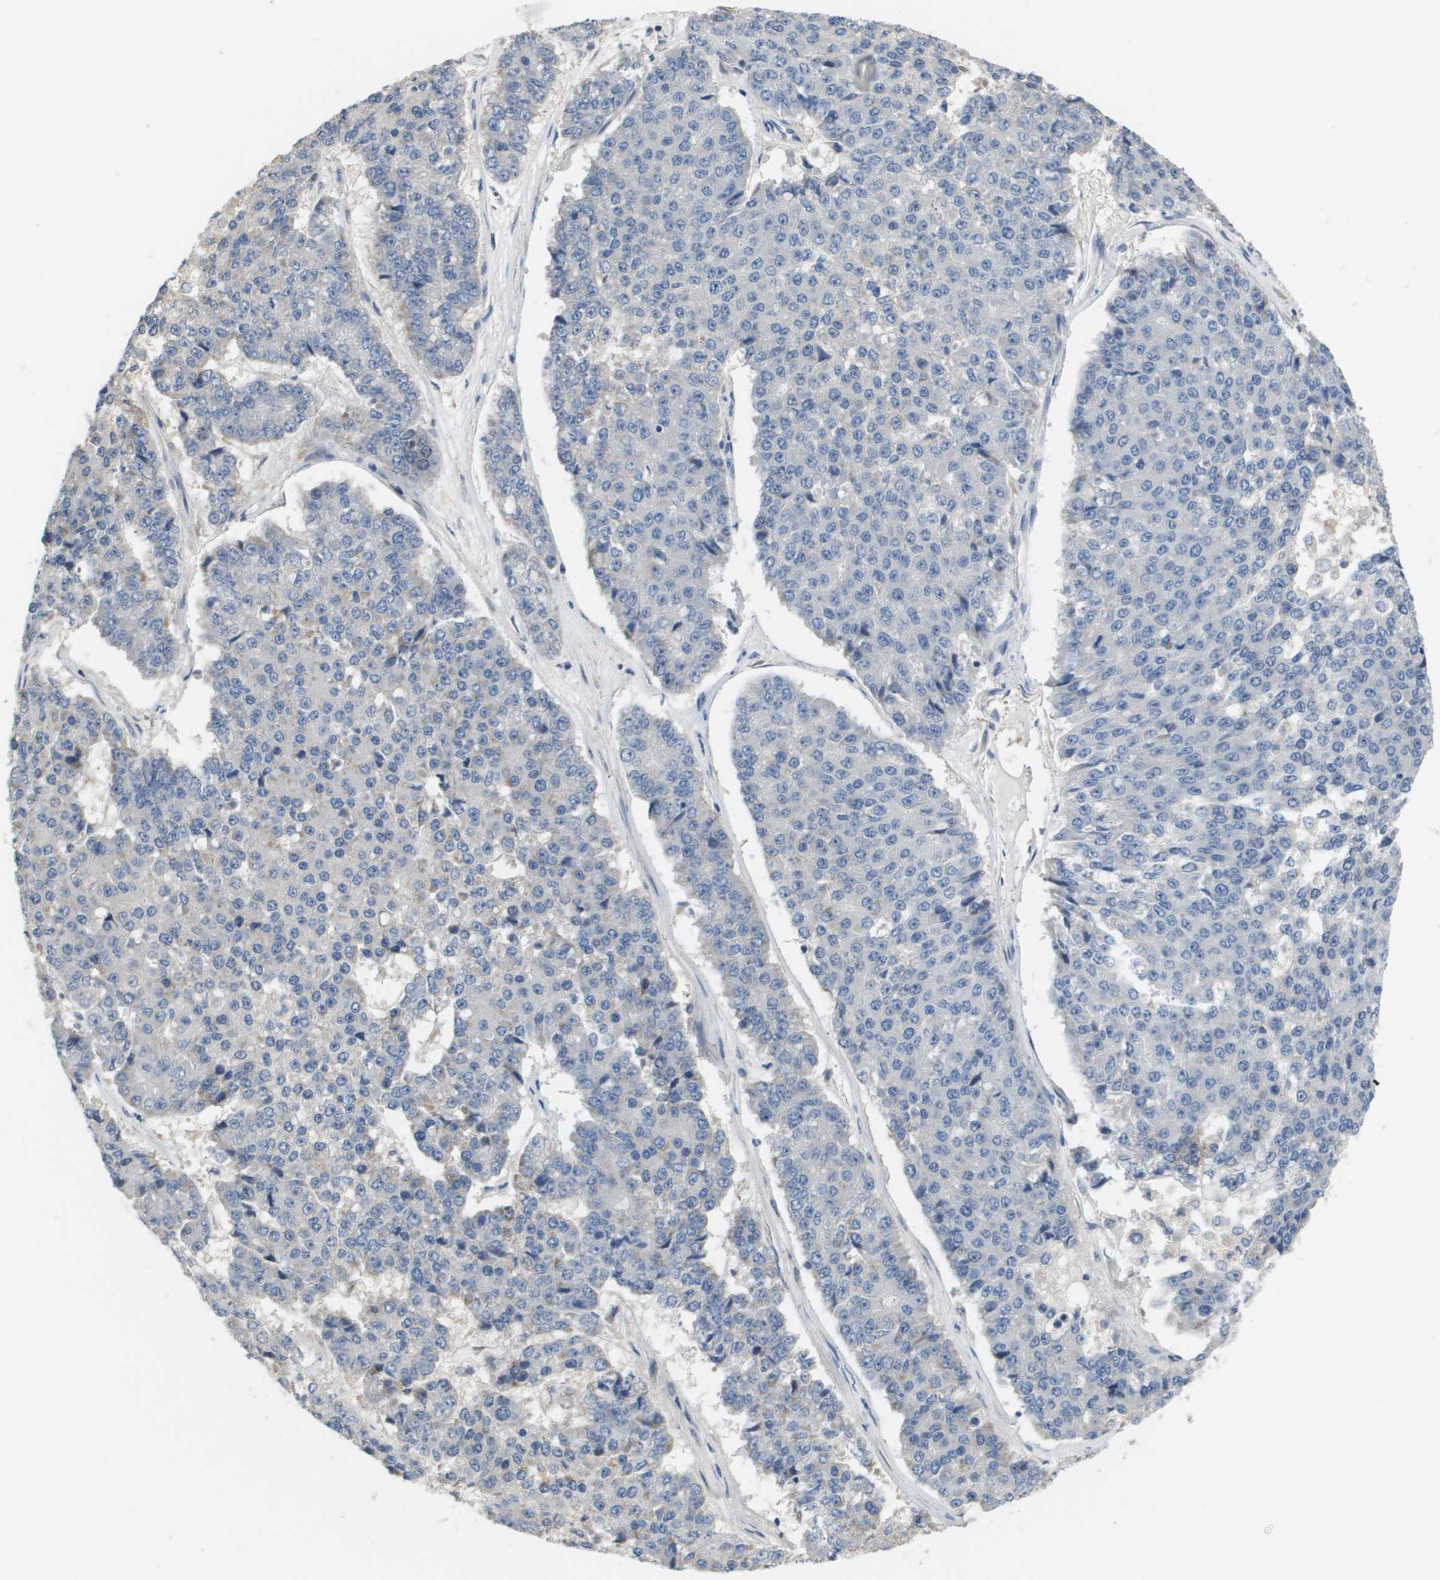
{"staining": {"intensity": "negative", "quantity": "none", "location": "none"}, "tissue": "pancreatic cancer", "cell_type": "Tumor cells", "image_type": "cancer", "snomed": [{"axis": "morphology", "description": "Adenocarcinoma, NOS"}, {"axis": "topography", "description": "Pancreas"}], "caption": "Tumor cells are negative for brown protein staining in pancreatic cancer.", "gene": "CAPN11", "patient": {"sex": "male", "age": 50}}